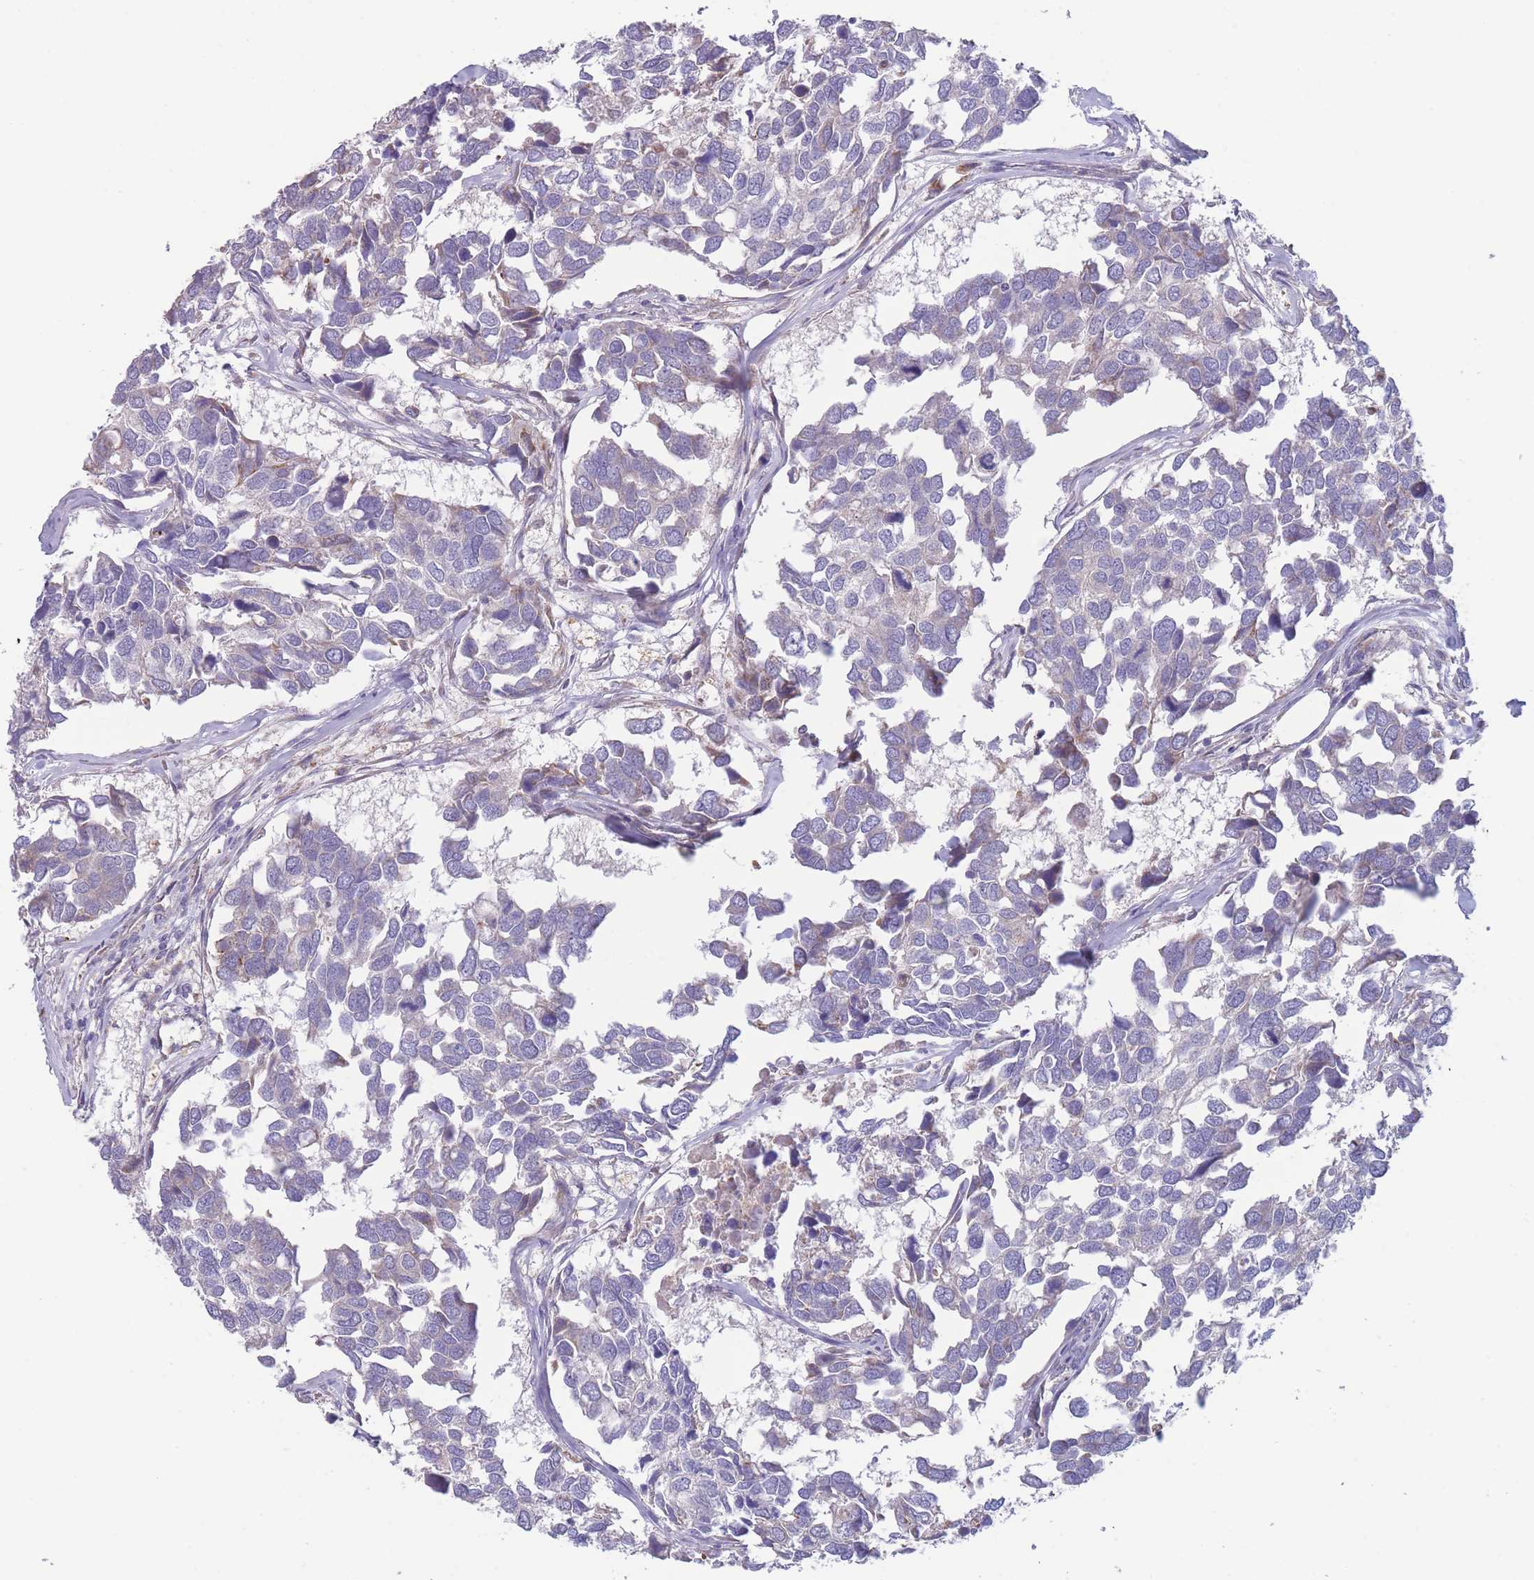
{"staining": {"intensity": "moderate", "quantity": "<25%", "location": "cytoplasmic/membranous"}, "tissue": "breast cancer", "cell_type": "Tumor cells", "image_type": "cancer", "snomed": [{"axis": "morphology", "description": "Duct carcinoma"}, {"axis": "topography", "description": "Breast"}], "caption": "Immunohistochemical staining of human breast cancer shows moderate cytoplasmic/membranous protein expression in about <25% of tumor cells.", "gene": "SLC25A42", "patient": {"sex": "female", "age": 83}}